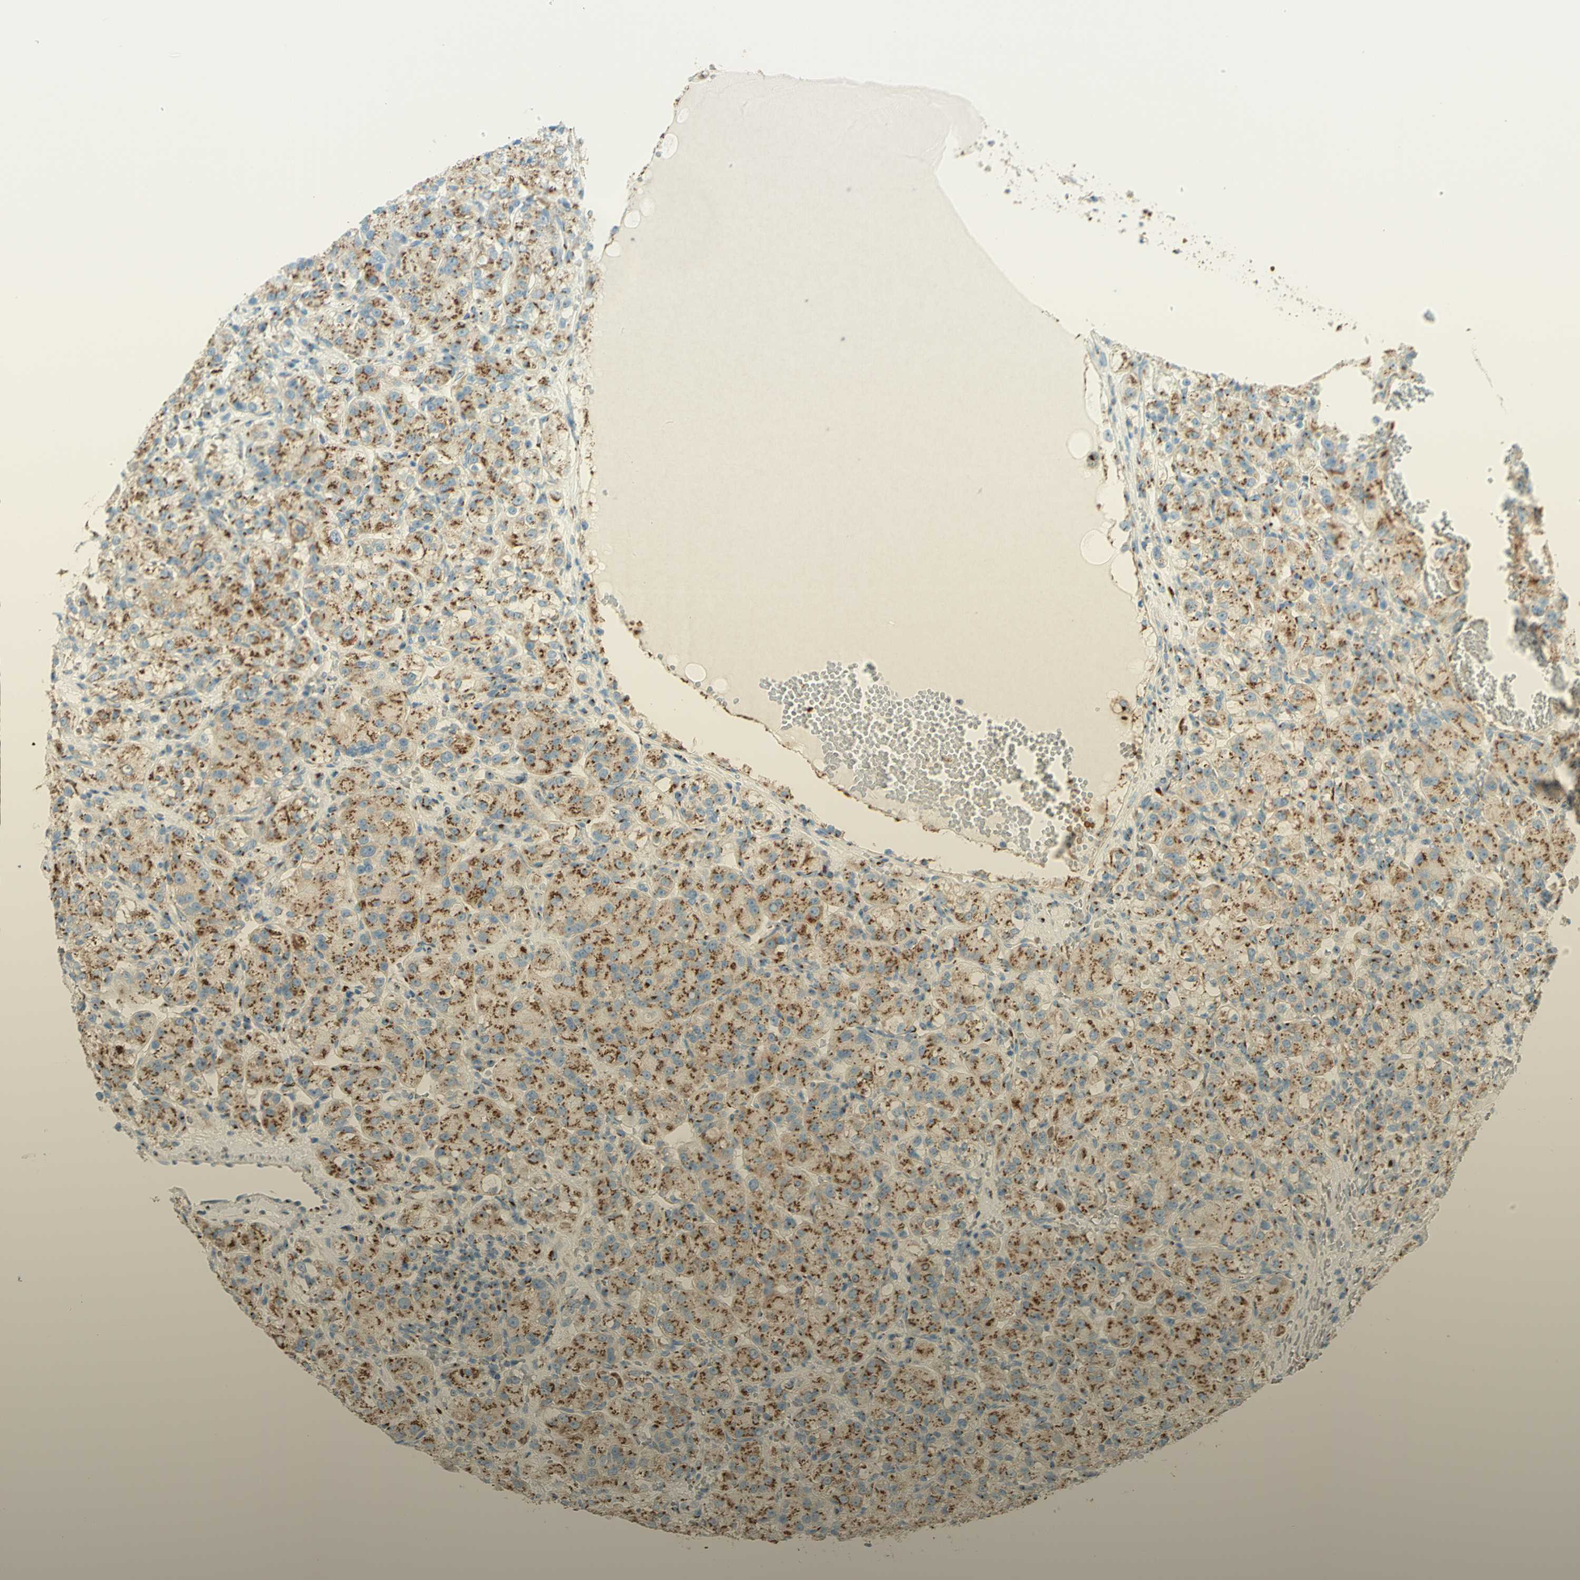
{"staining": {"intensity": "strong", "quantity": ">75%", "location": "cytoplasmic/membranous"}, "tissue": "renal cancer", "cell_type": "Tumor cells", "image_type": "cancer", "snomed": [{"axis": "morphology", "description": "Adenocarcinoma, NOS"}, {"axis": "topography", "description": "Kidney"}], "caption": "IHC image of human renal adenocarcinoma stained for a protein (brown), which reveals high levels of strong cytoplasmic/membranous positivity in about >75% of tumor cells.", "gene": "GOLGB1", "patient": {"sex": "male", "age": 61}}